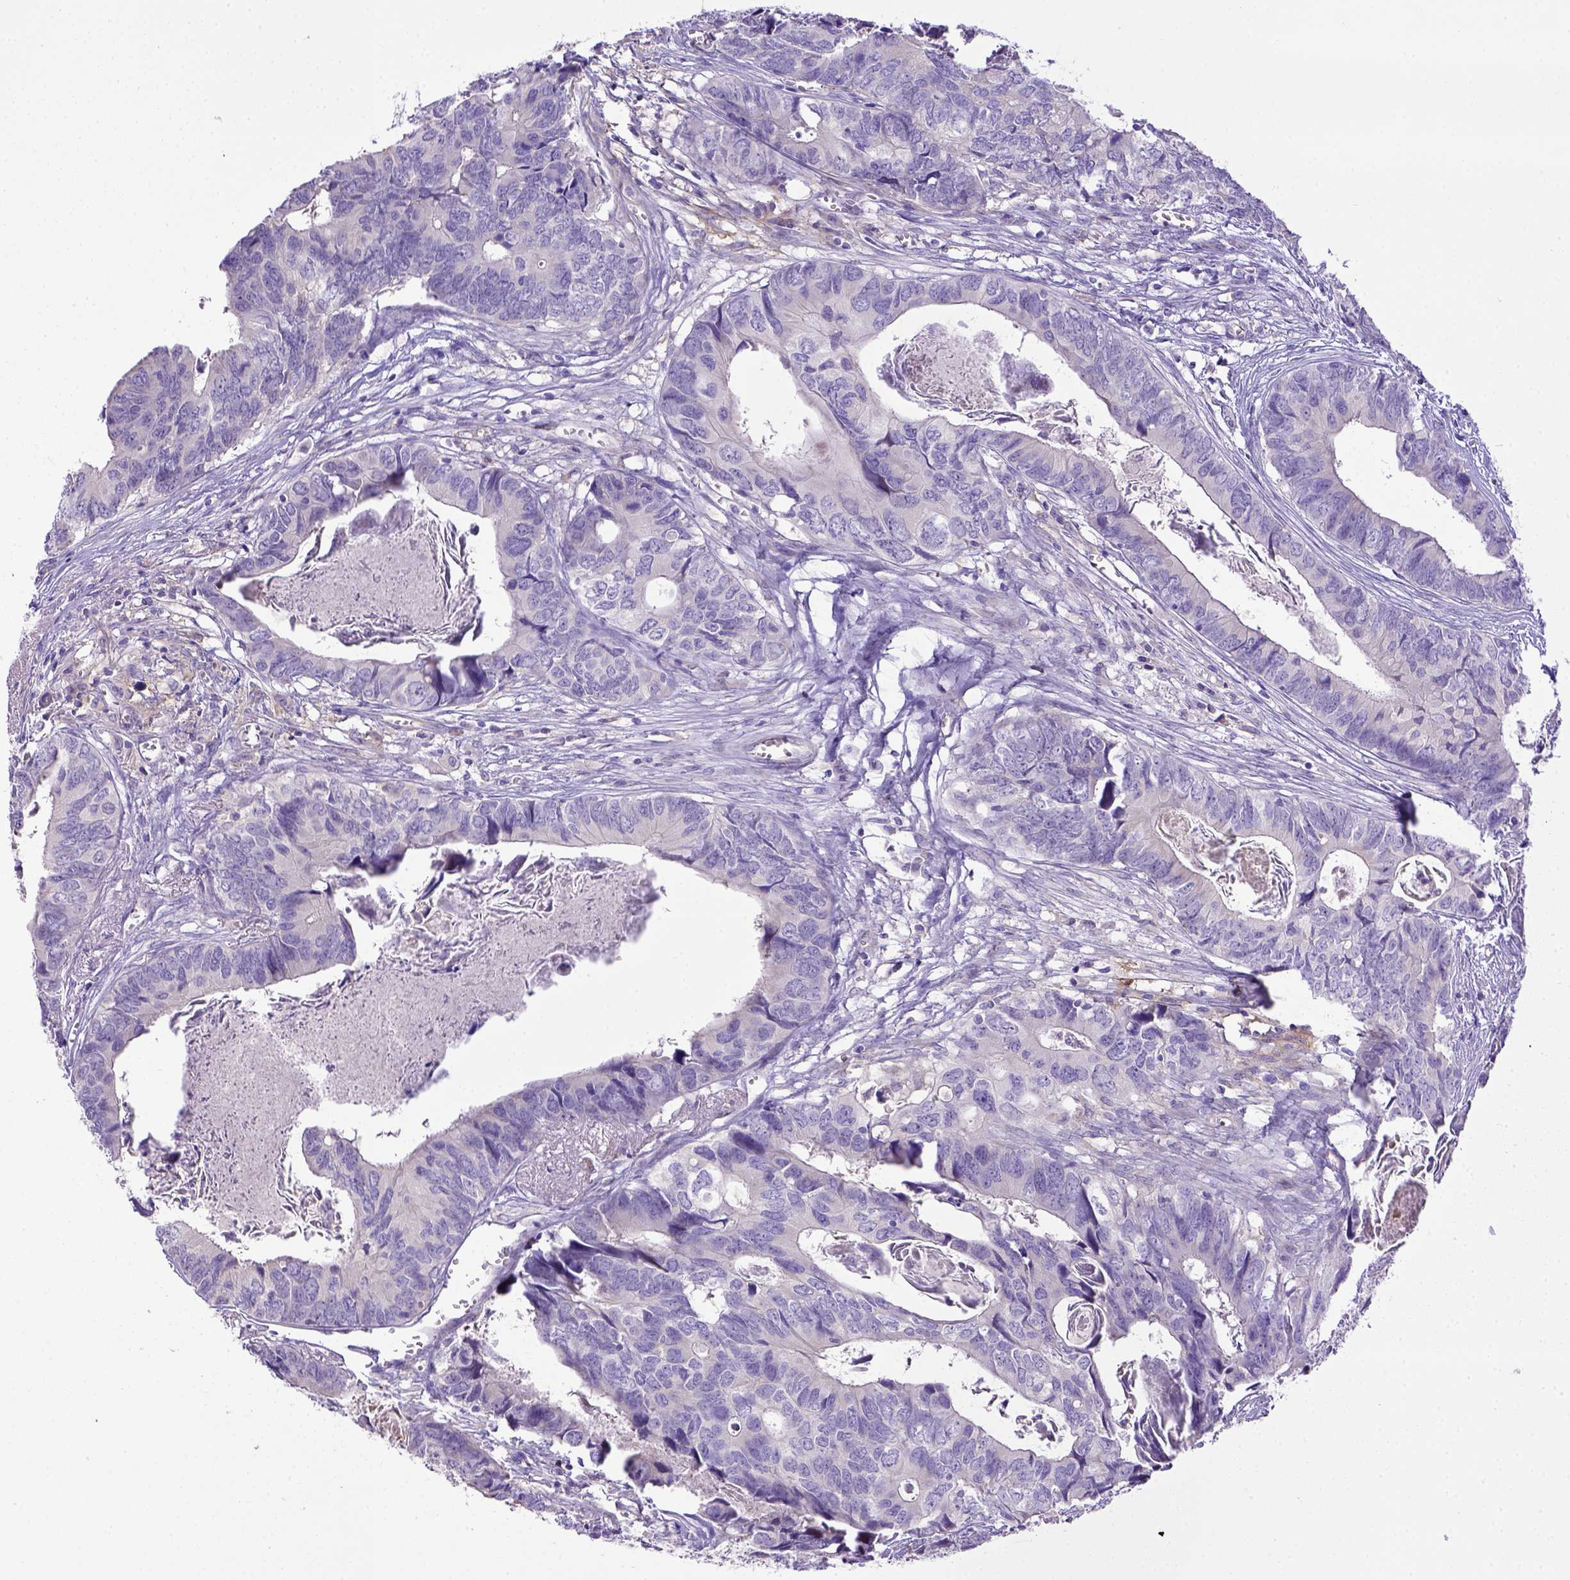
{"staining": {"intensity": "negative", "quantity": "none", "location": "none"}, "tissue": "colorectal cancer", "cell_type": "Tumor cells", "image_type": "cancer", "snomed": [{"axis": "morphology", "description": "Adenocarcinoma, NOS"}, {"axis": "topography", "description": "Colon"}], "caption": "Tumor cells show no significant expression in adenocarcinoma (colorectal).", "gene": "CD40", "patient": {"sex": "female", "age": 82}}